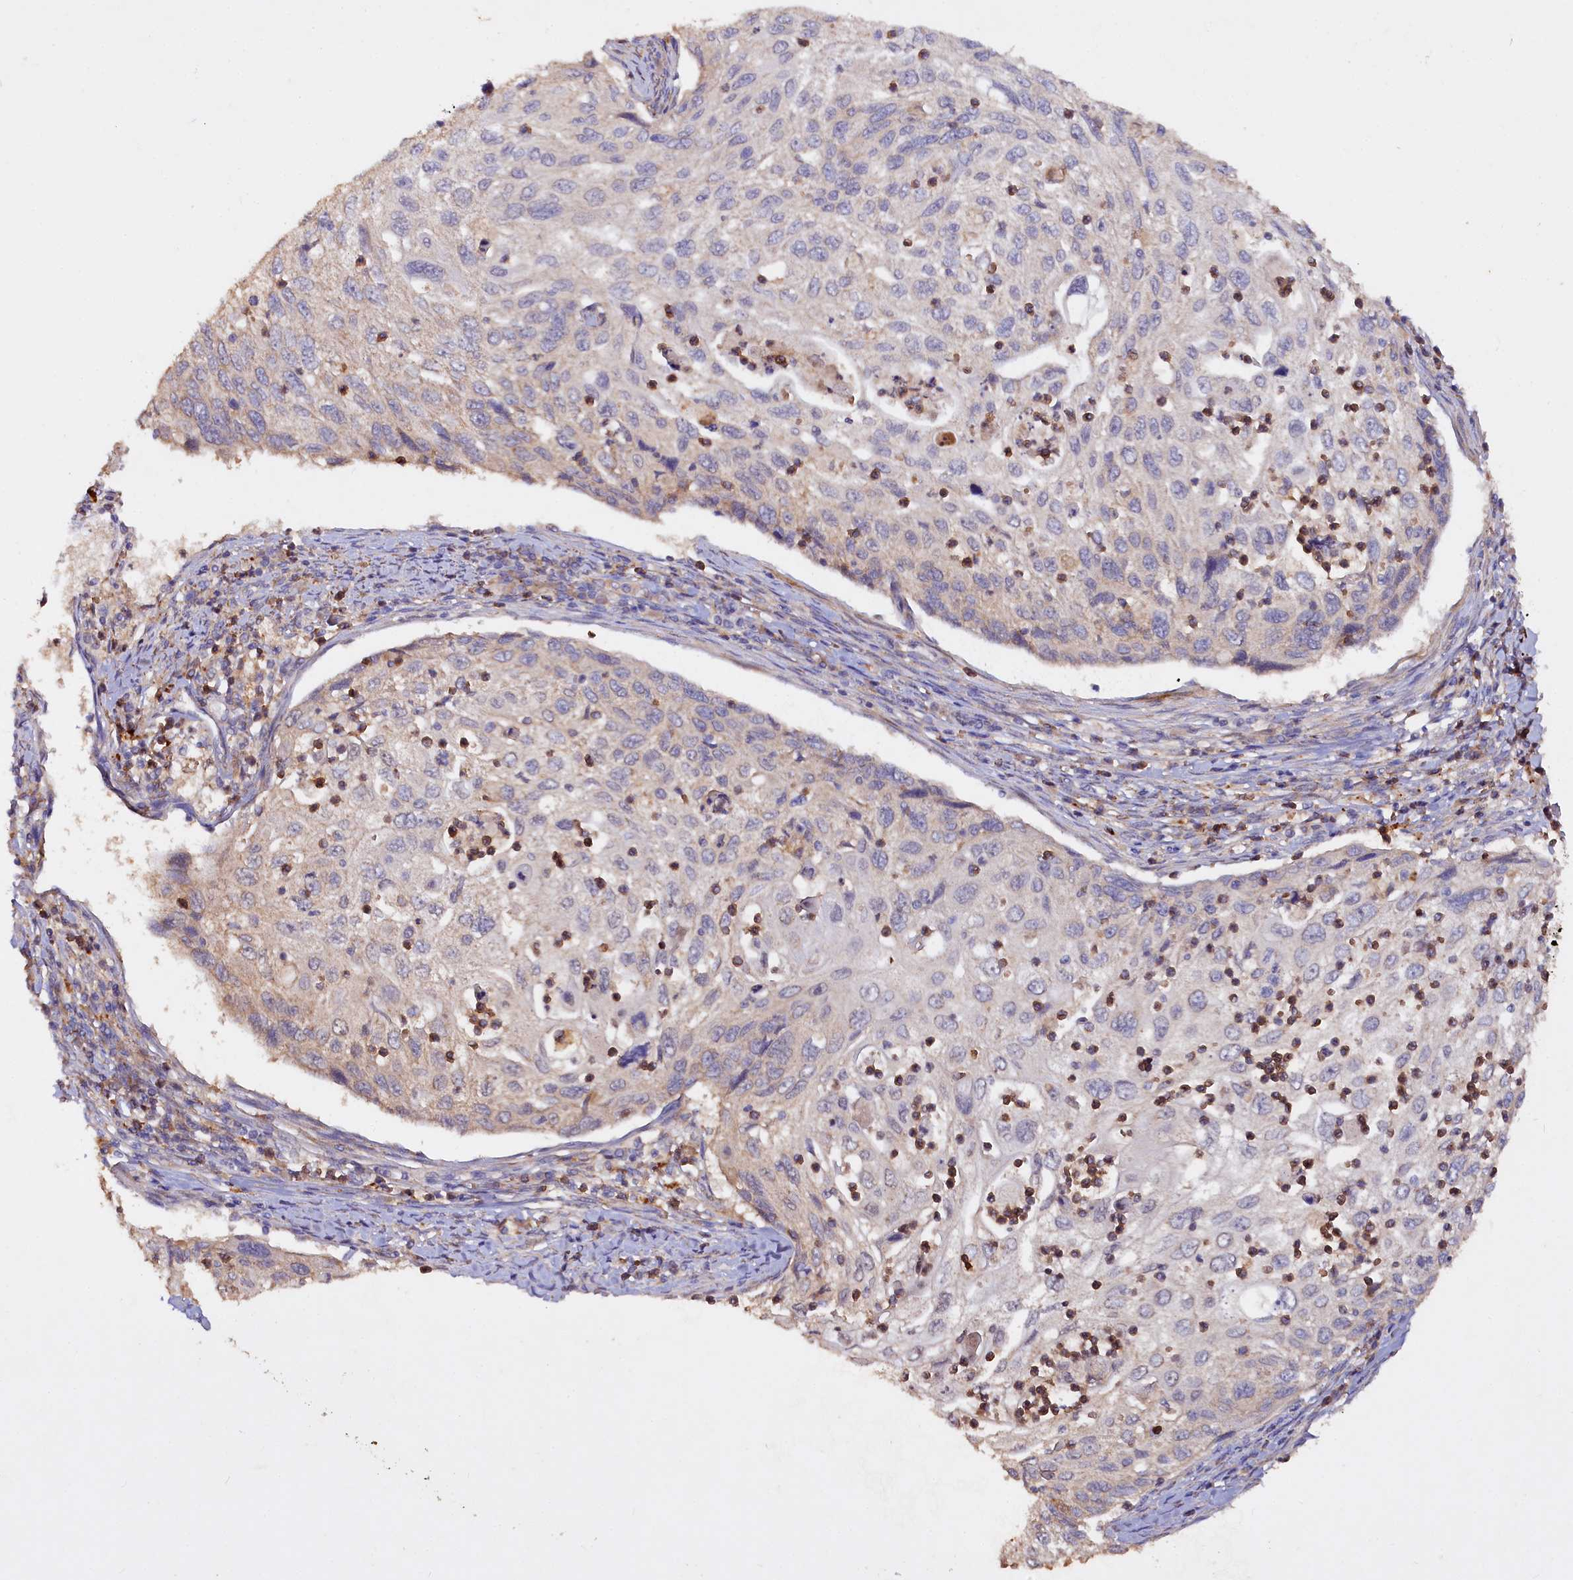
{"staining": {"intensity": "negative", "quantity": "none", "location": "none"}, "tissue": "cervical cancer", "cell_type": "Tumor cells", "image_type": "cancer", "snomed": [{"axis": "morphology", "description": "Squamous cell carcinoma, NOS"}, {"axis": "topography", "description": "Cervix"}], "caption": "High power microscopy photomicrograph of an immunohistochemistry photomicrograph of cervical cancer (squamous cell carcinoma), revealing no significant expression in tumor cells.", "gene": "ETFBKMT", "patient": {"sex": "female", "age": 70}}